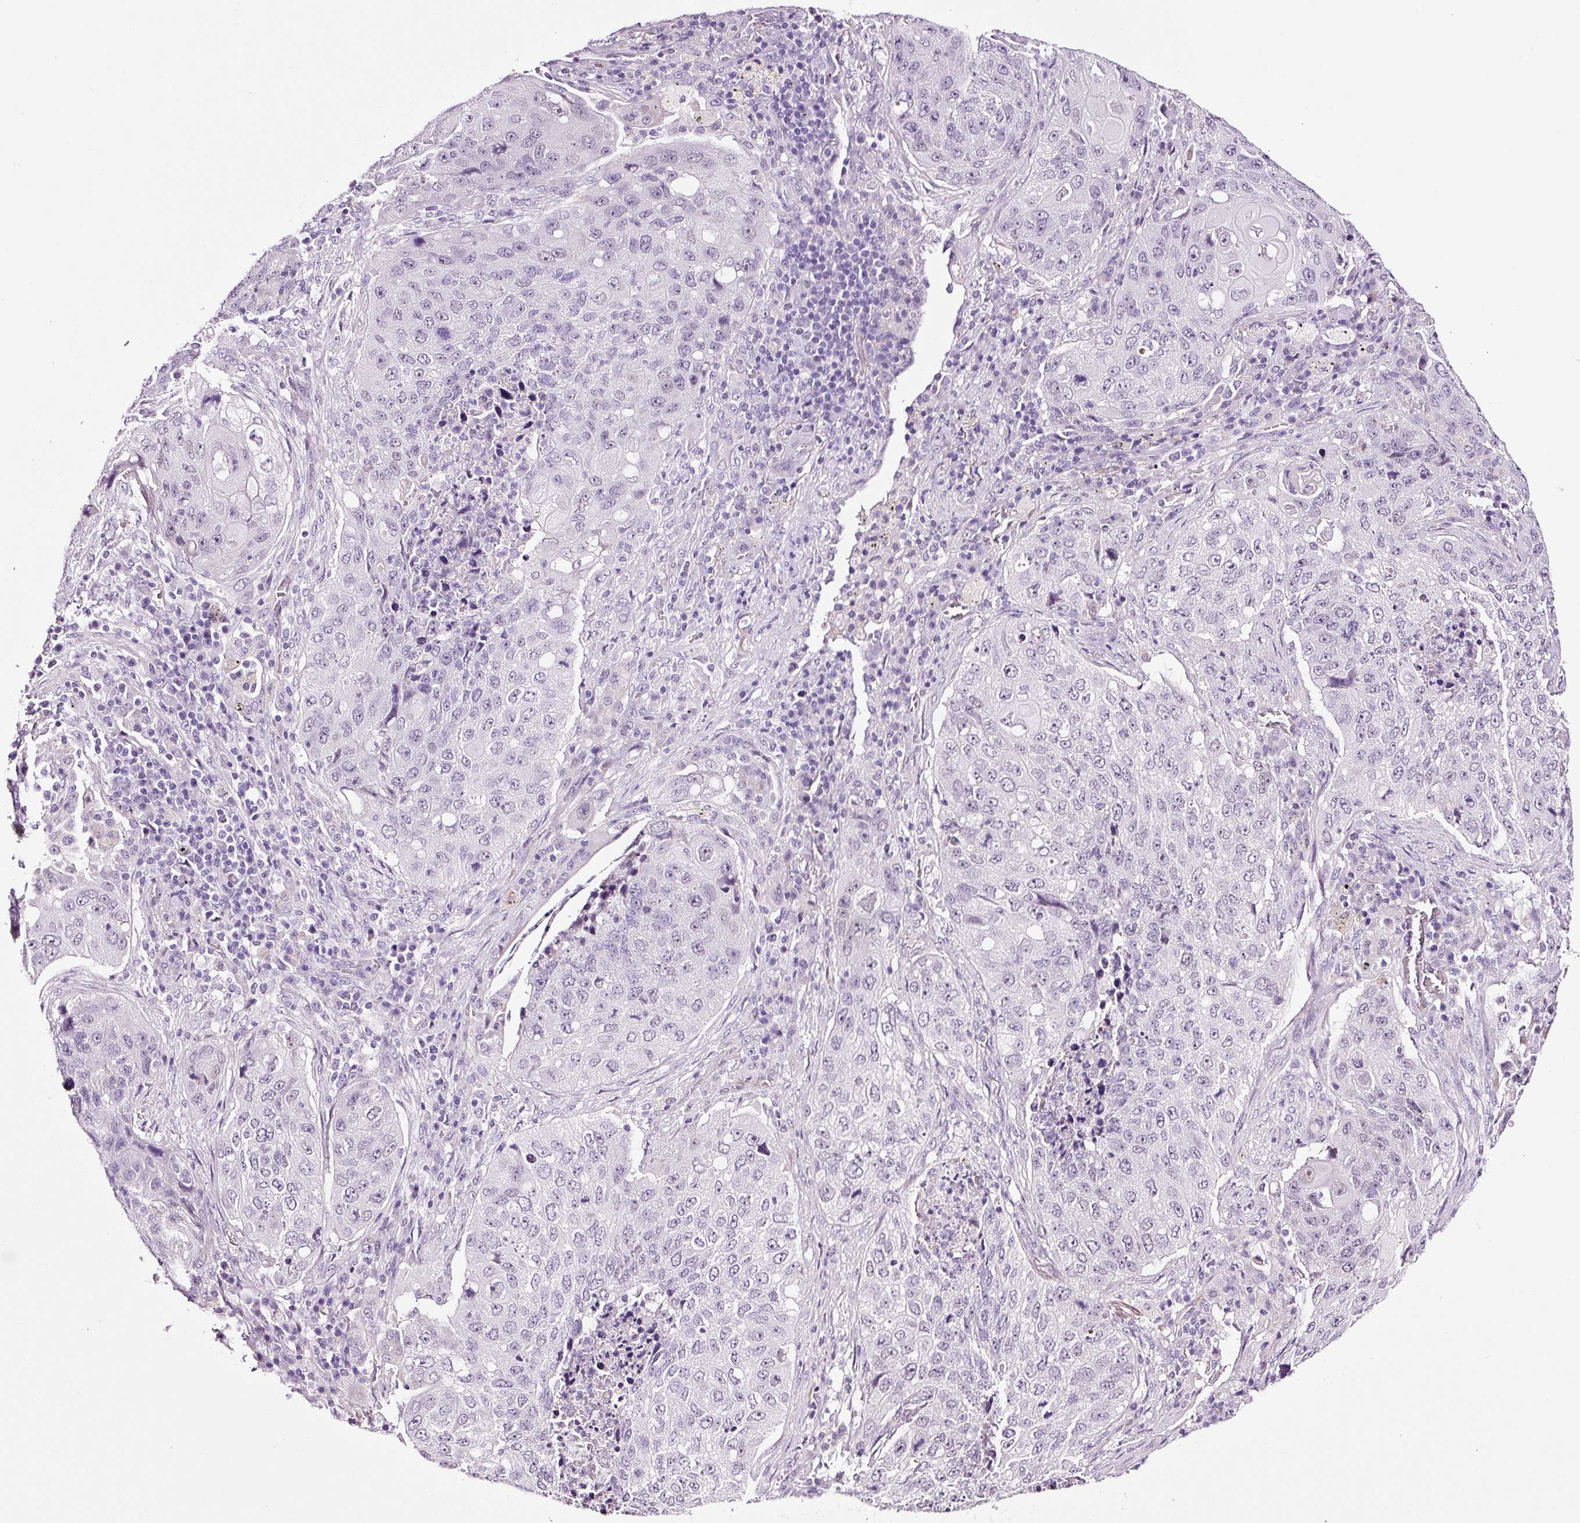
{"staining": {"intensity": "negative", "quantity": "none", "location": "none"}, "tissue": "lung cancer", "cell_type": "Tumor cells", "image_type": "cancer", "snomed": [{"axis": "morphology", "description": "Squamous cell carcinoma, NOS"}, {"axis": "topography", "description": "Lung"}], "caption": "Image shows no protein expression in tumor cells of lung cancer (squamous cell carcinoma) tissue. Brightfield microscopy of immunohistochemistry (IHC) stained with DAB (brown) and hematoxylin (blue), captured at high magnification.", "gene": "RTF2", "patient": {"sex": "female", "age": 63}}